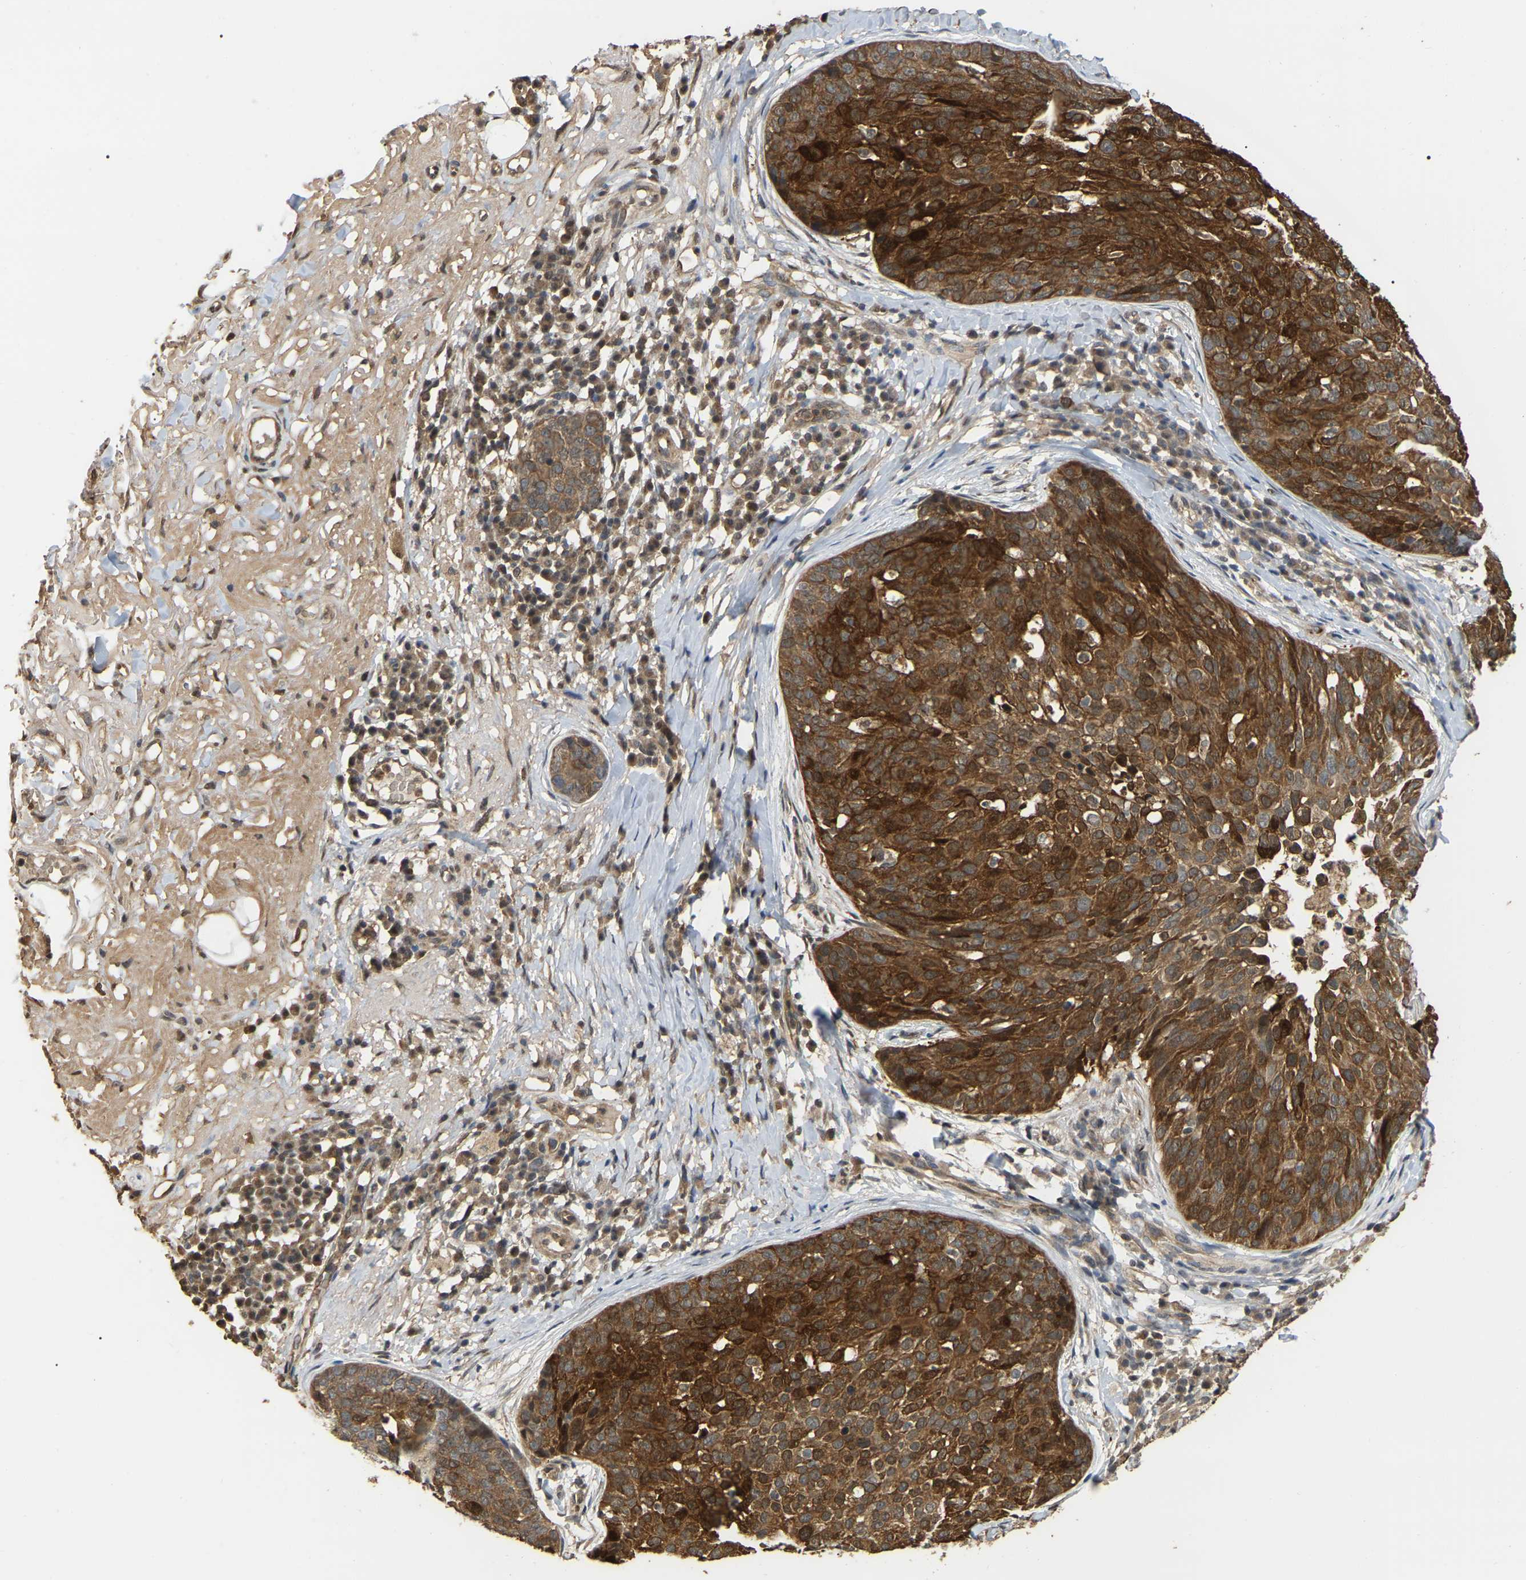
{"staining": {"intensity": "strong", "quantity": ">75%", "location": "cytoplasmic/membranous"}, "tissue": "skin cancer", "cell_type": "Tumor cells", "image_type": "cancer", "snomed": [{"axis": "morphology", "description": "Squamous cell carcinoma in situ, NOS"}, {"axis": "morphology", "description": "Squamous cell carcinoma, NOS"}, {"axis": "topography", "description": "Skin"}], "caption": "Immunohistochemical staining of skin cancer (squamous cell carcinoma in situ) displays high levels of strong cytoplasmic/membranous staining in approximately >75% of tumor cells.", "gene": "FAM219A", "patient": {"sex": "male", "age": 93}}